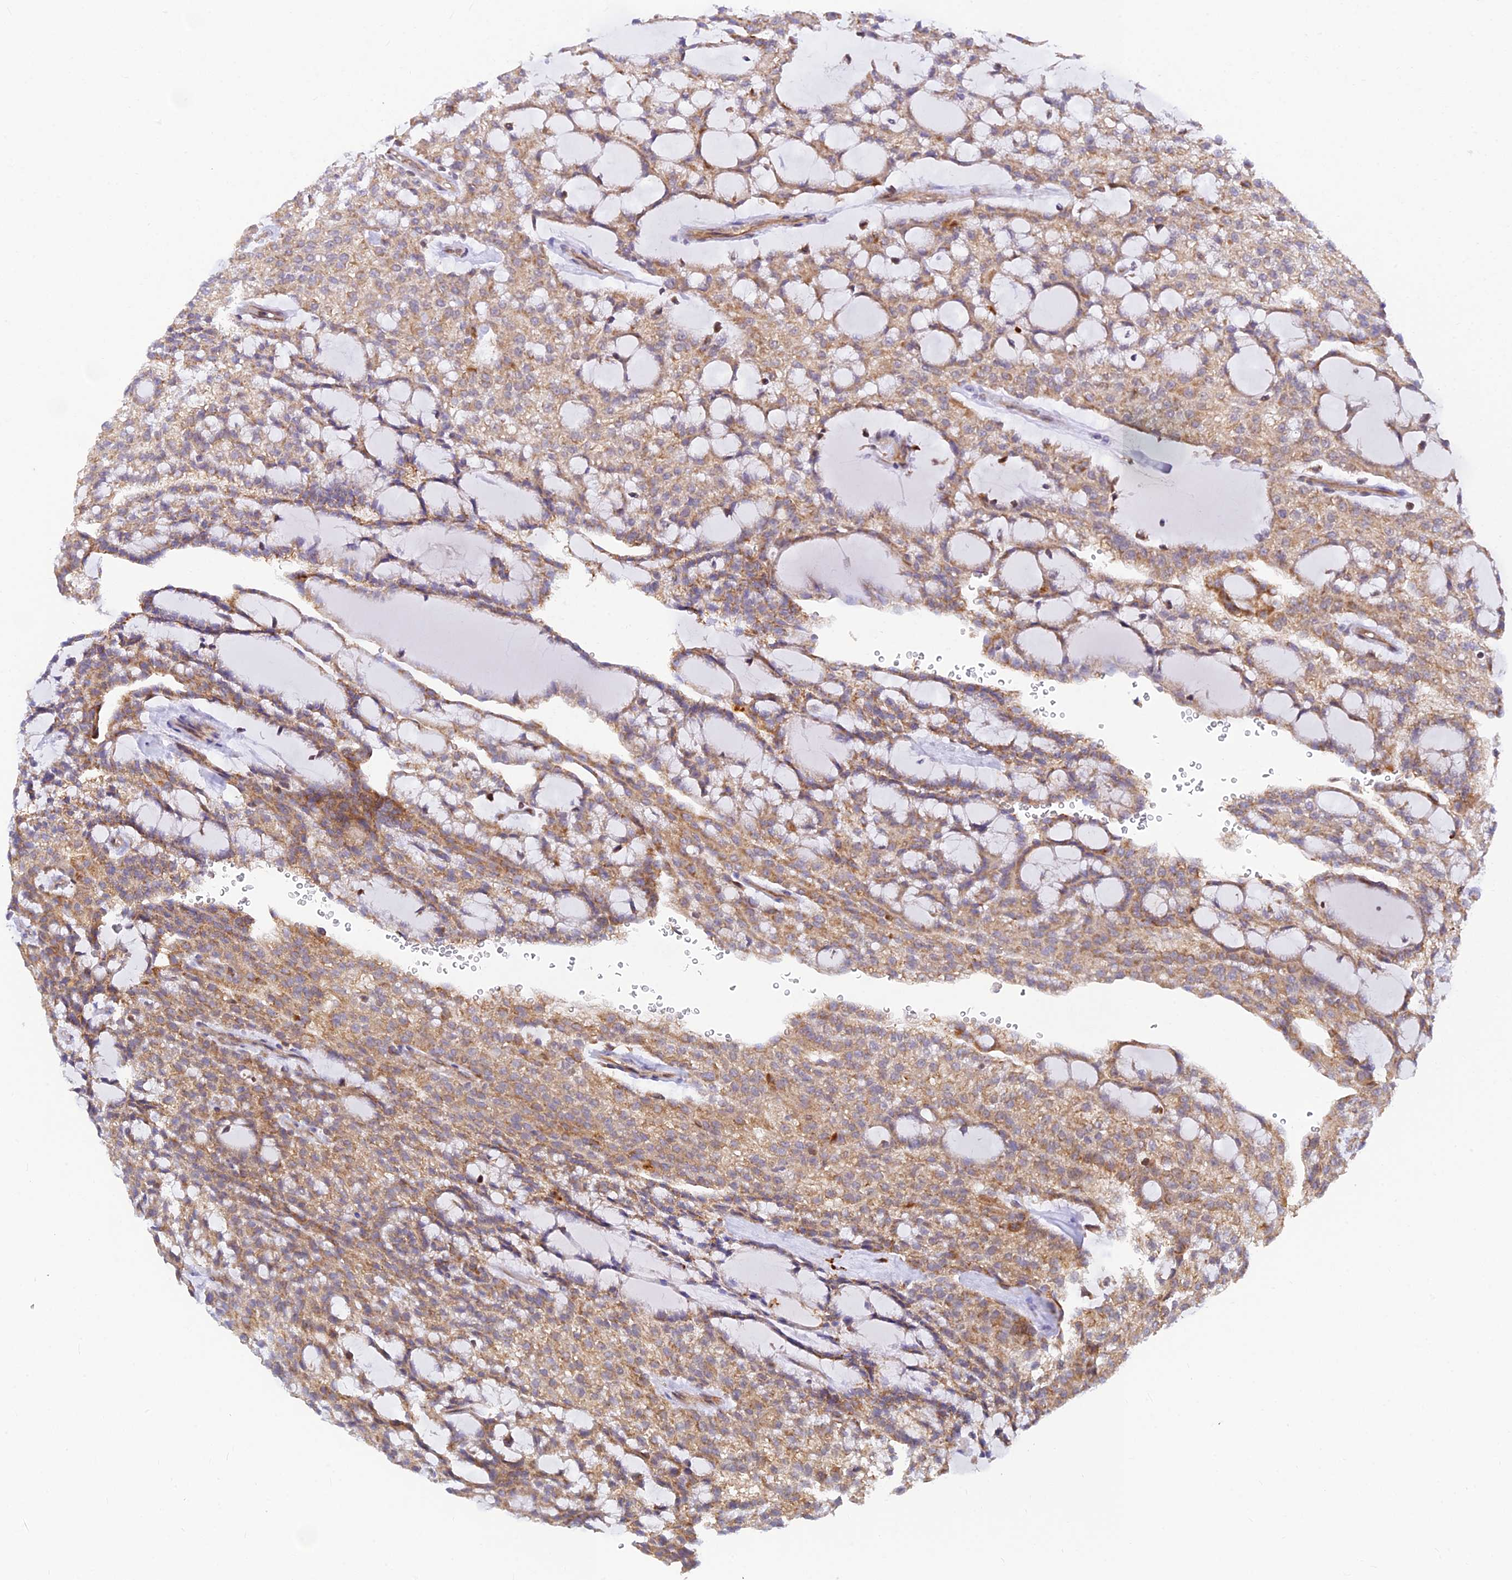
{"staining": {"intensity": "moderate", "quantity": ">75%", "location": "cytoplasmic/membranous"}, "tissue": "renal cancer", "cell_type": "Tumor cells", "image_type": "cancer", "snomed": [{"axis": "morphology", "description": "Adenocarcinoma, NOS"}, {"axis": "topography", "description": "Kidney"}], "caption": "The immunohistochemical stain shows moderate cytoplasmic/membranous positivity in tumor cells of adenocarcinoma (renal) tissue.", "gene": "LYSMD2", "patient": {"sex": "male", "age": 63}}